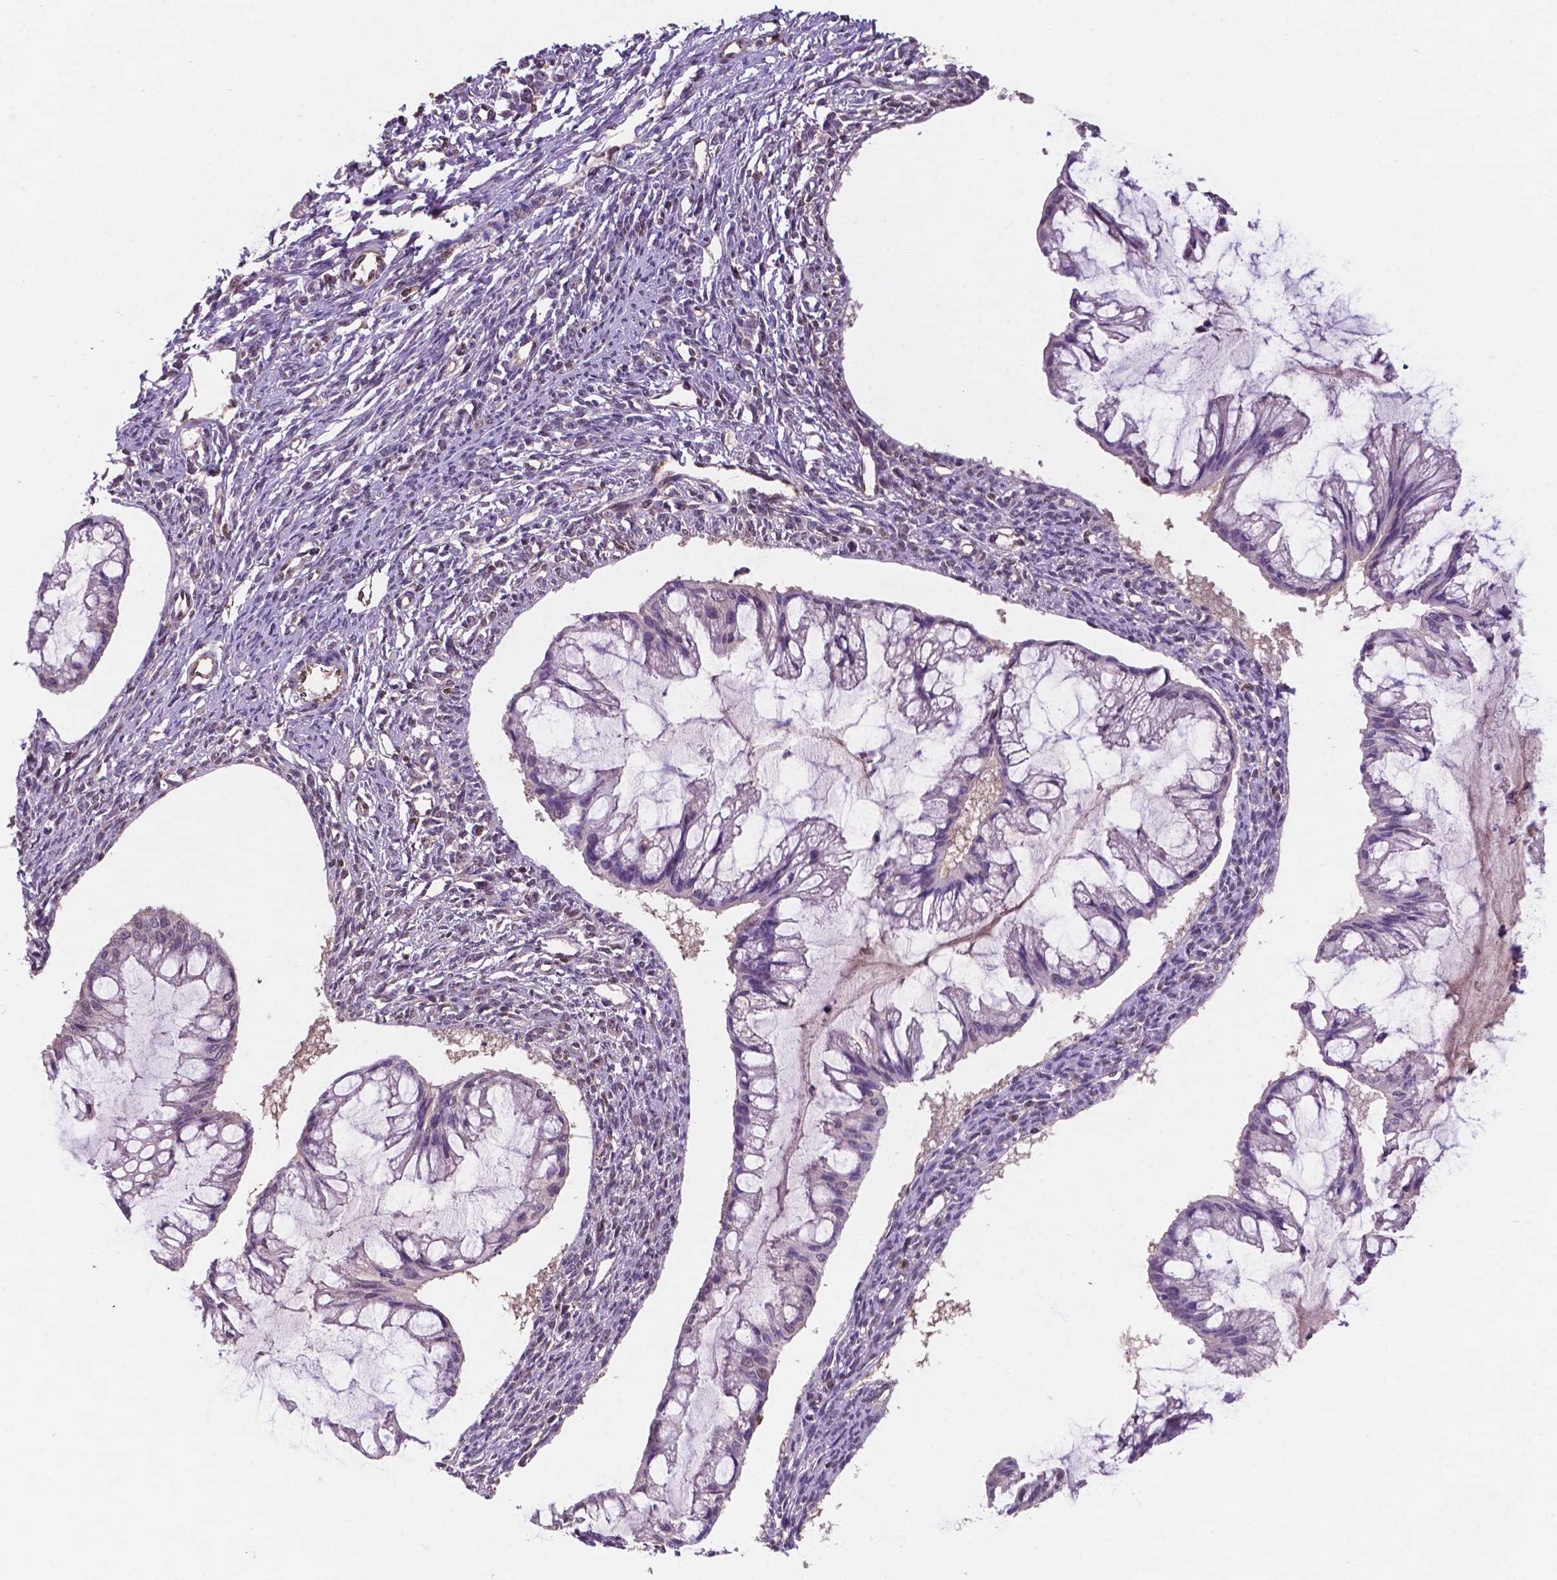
{"staining": {"intensity": "weak", "quantity": "<25%", "location": "nuclear"}, "tissue": "ovarian cancer", "cell_type": "Tumor cells", "image_type": "cancer", "snomed": [{"axis": "morphology", "description": "Cystadenocarcinoma, mucinous, NOS"}, {"axis": "topography", "description": "Ovary"}], "caption": "A photomicrograph of ovarian mucinous cystadenocarcinoma stained for a protein shows no brown staining in tumor cells.", "gene": "UBE2L6", "patient": {"sex": "female", "age": 73}}